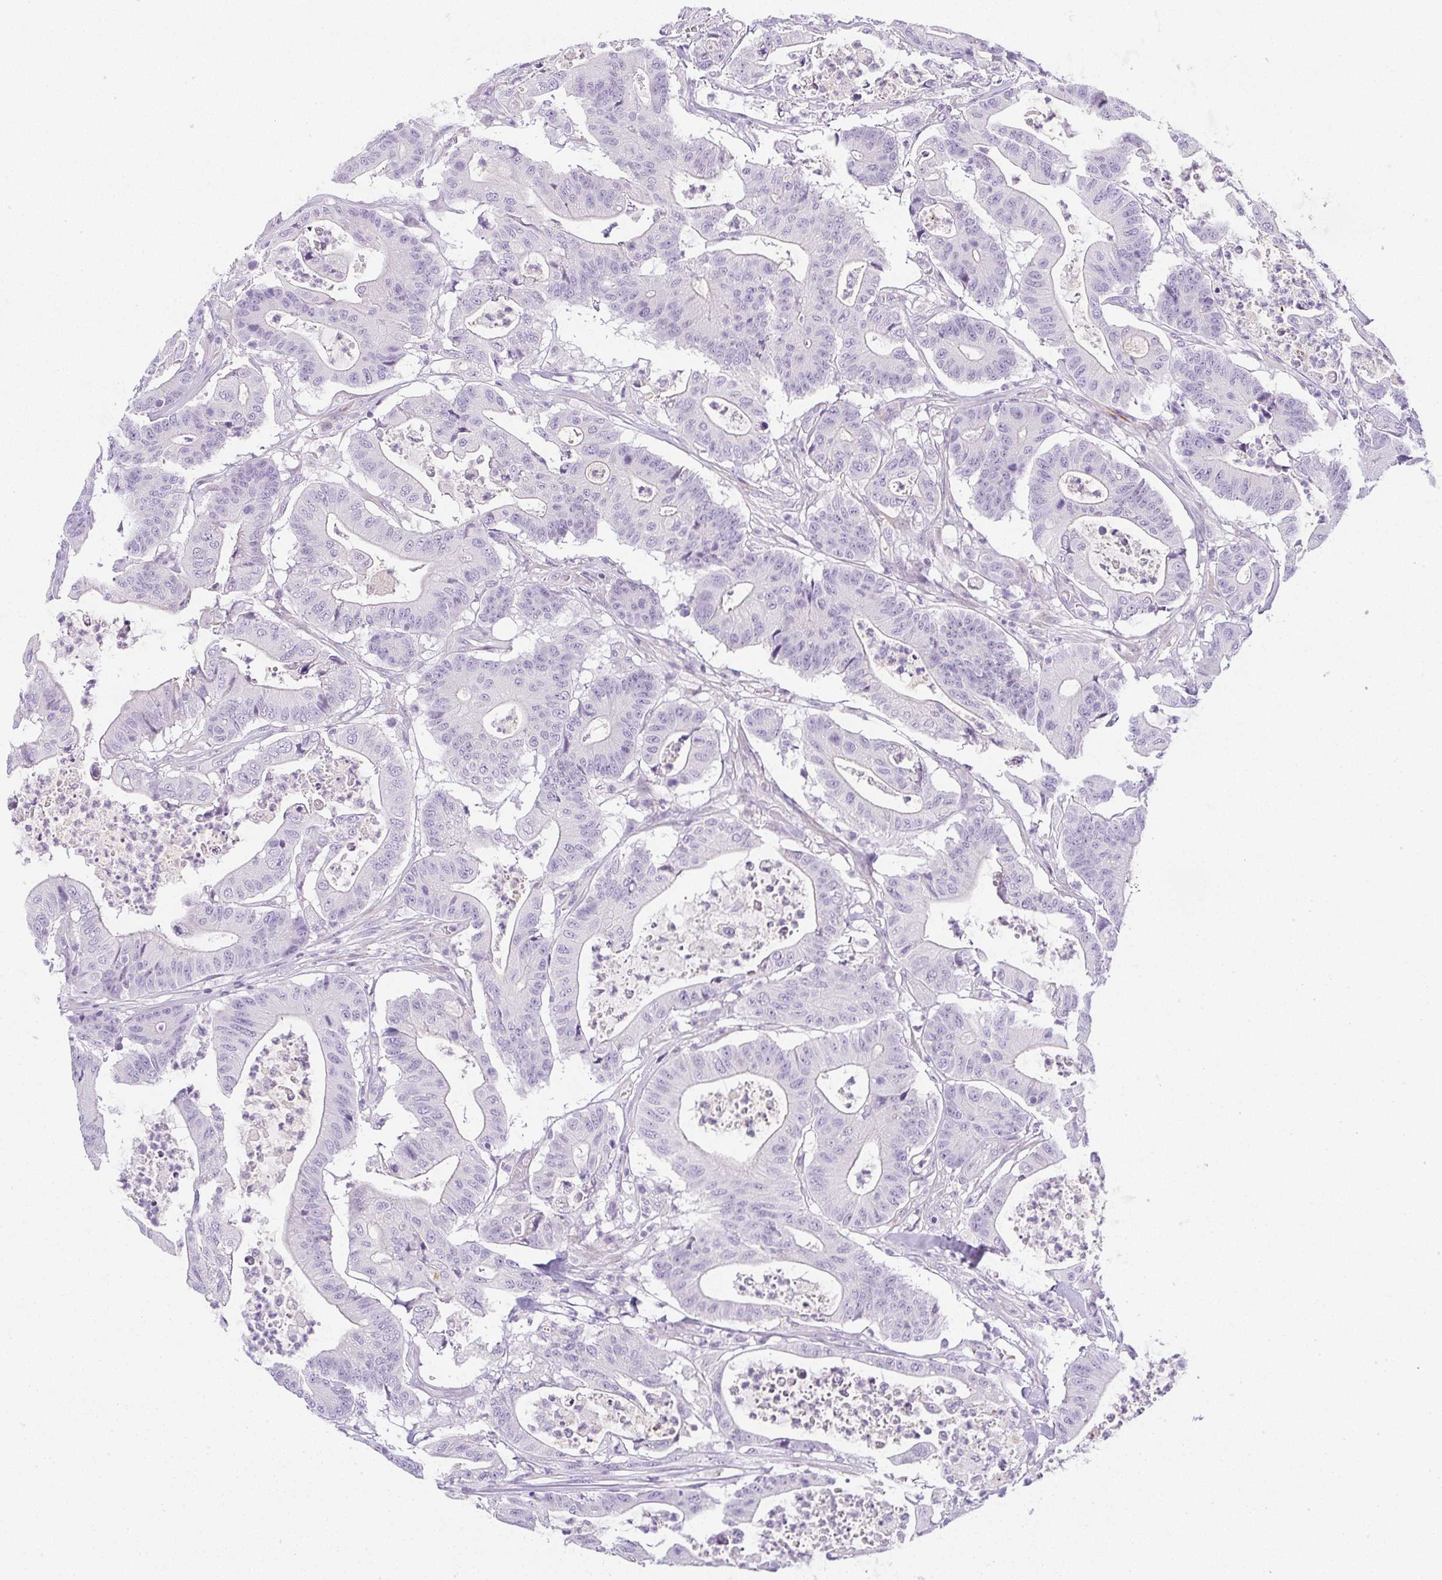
{"staining": {"intensity": "negative", "quantity": "none", "location": "none"}, "tissue": "colorectal cancer", "cell_type": "Tumor cells", "image_type": "cancer", "snomed": [{"axis": "morphology", "description": "Adenocarcinoma, NOS"}, {"axis": "topography", "description": "Colon"}], "caption": "Human adenocarcinoma (colorectal) stained for a protein using immunohistochemistry (IHC) demonstrates no expression in tumor cells.", "gene": "LPAR4", "patient": {"sex": "female", "age": 84}}